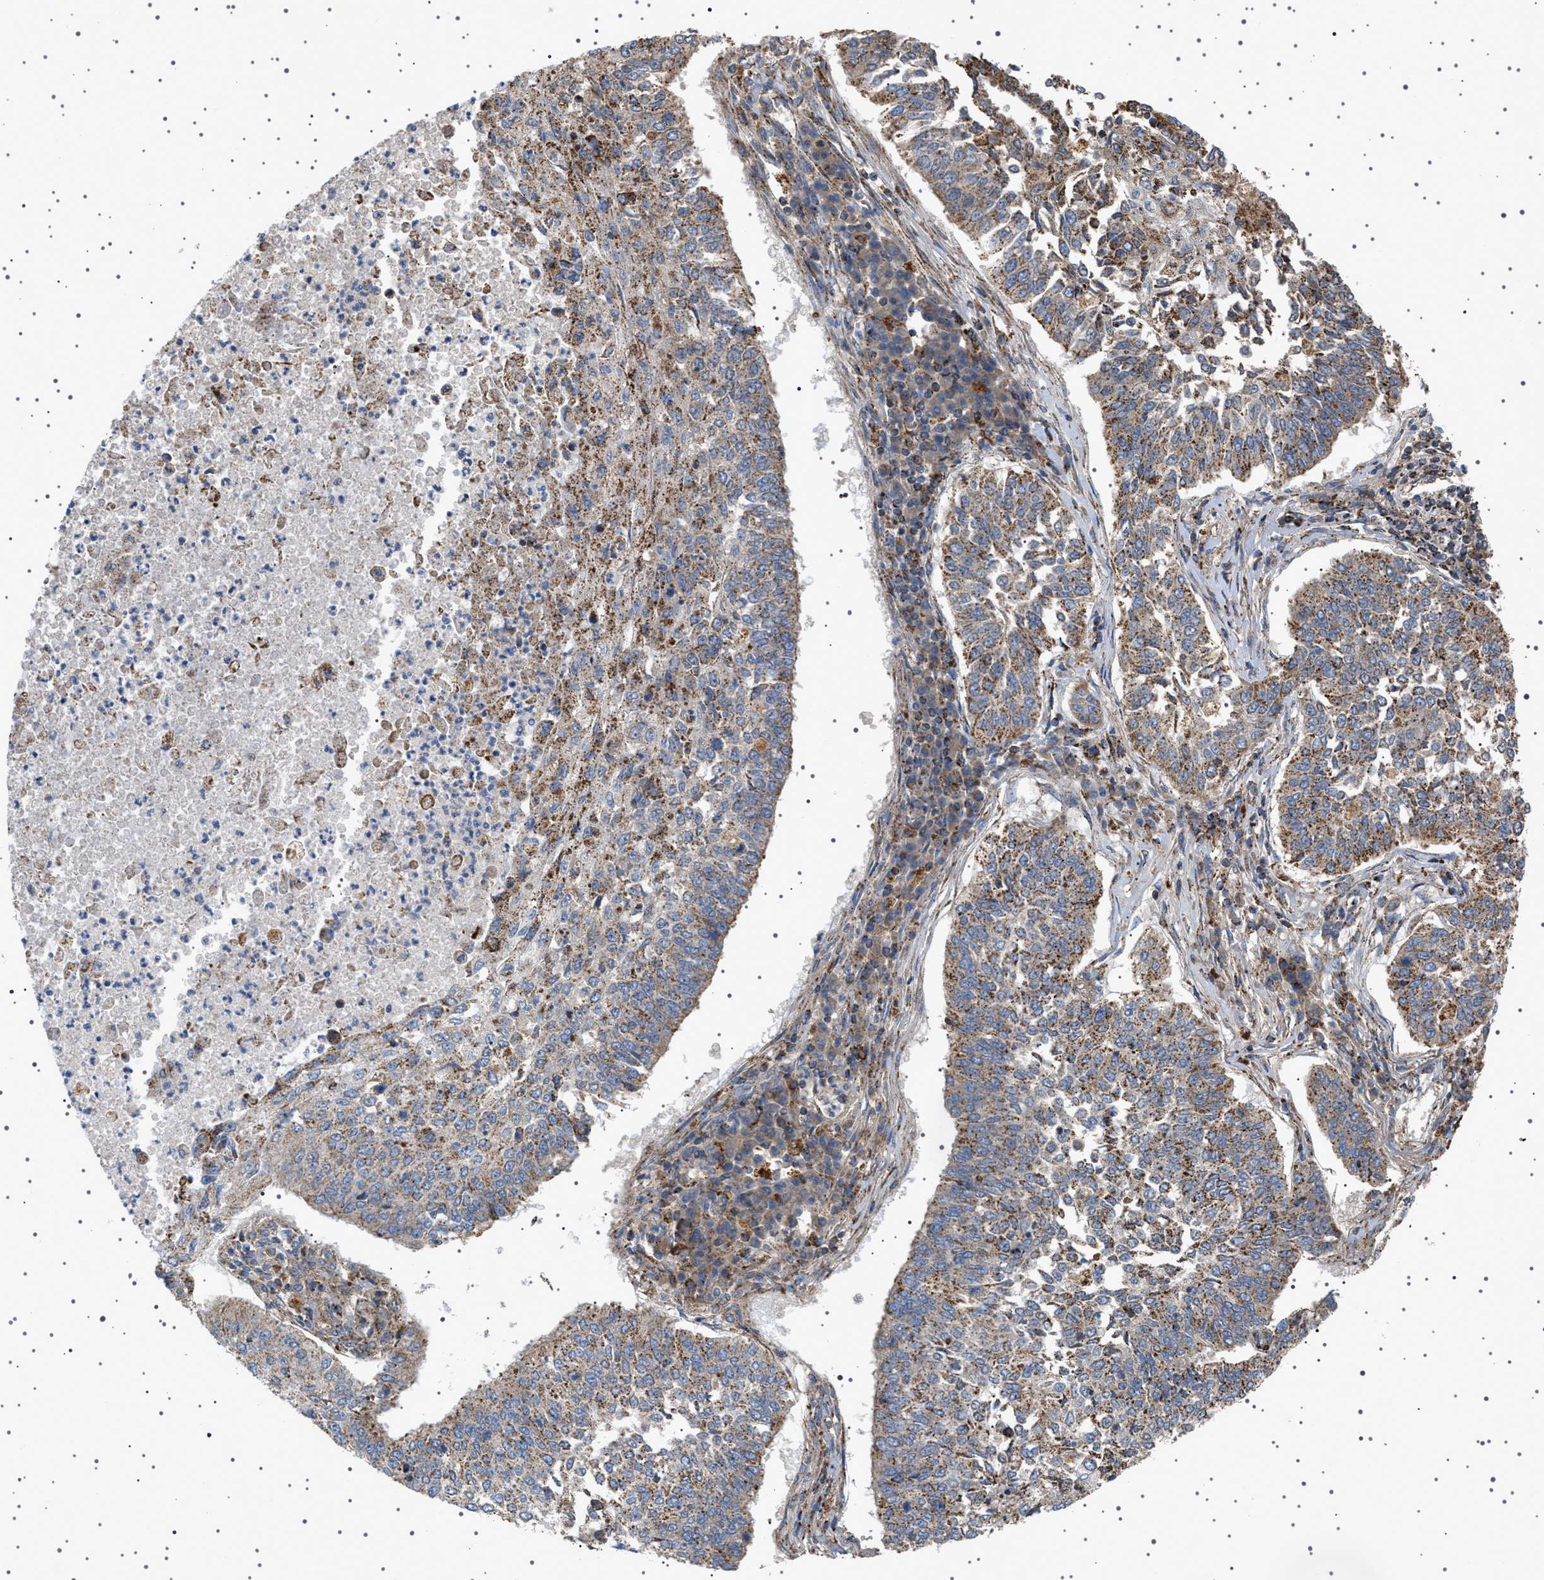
{"staining": {"intensity": "moderate", "quantity": ">75%", "location": "cytoplasmic/membranous"}, "tissue": "lung cancer", "cell_type": "Tumor cells", "image_type": "cancer", "snomed": [{"axis": "morphology", "description": "Normal tissue, NOS"}, {"axis": "morphology", "description": "Squamous cell carcinoma, NOS"}, {"axis": "topography", "description": "Cartilage tissue"}, {"axis": "topography", "description": "Bronchus"}, {"axis": "topography", "description": "Lung"}], "caption": "A photomicrograph of human lung squamous cell carcinoma stained for a protein shows moderate cytoplasmic/membranous brown staining in tumor cells. (Stains: DAB in brown, nuclei in blue, Microscopy: brightfield microscopy at high magnification).", "gene": "UBXN8", "patient": {"sex": "female", "age": 49}}